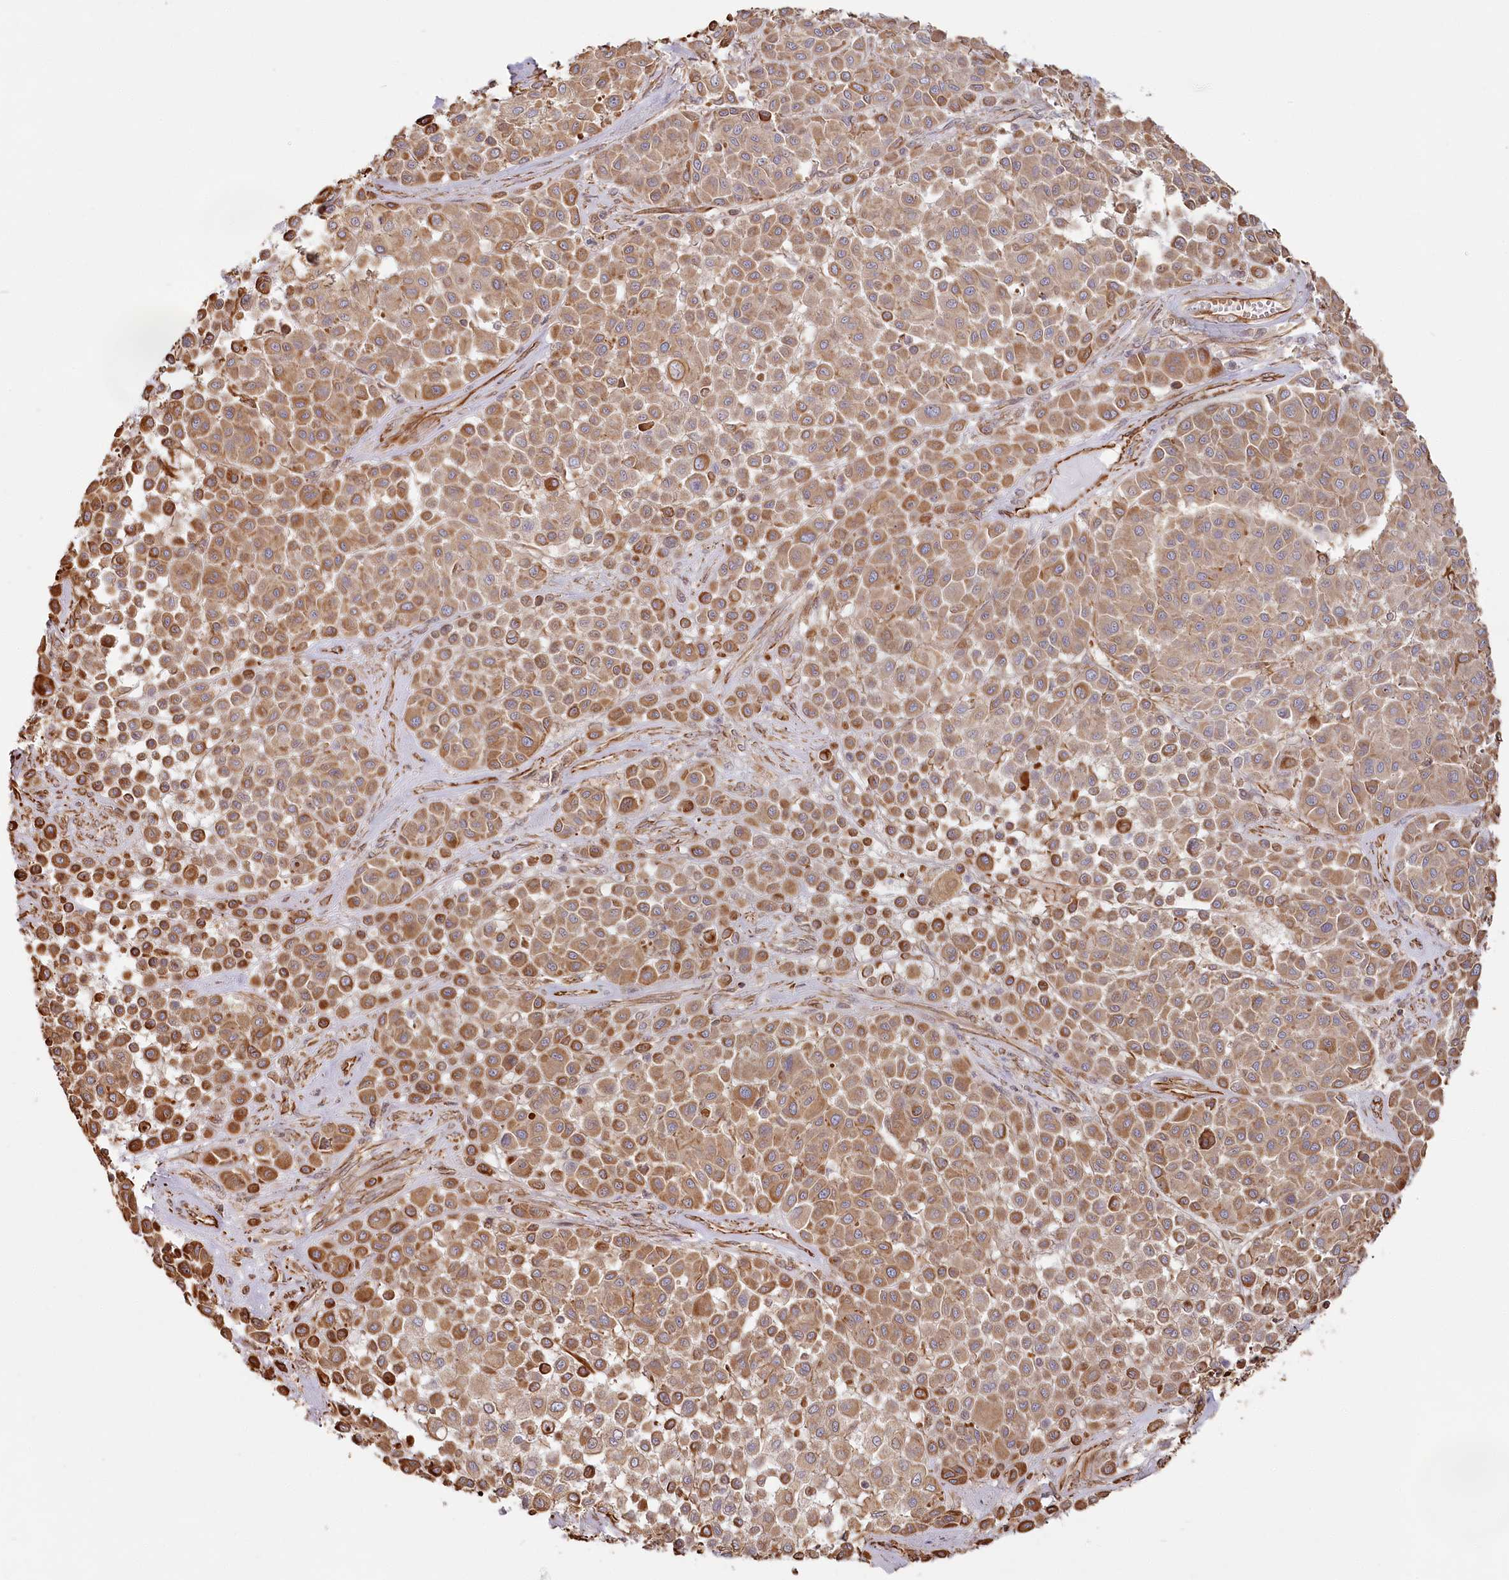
{"staining": {"intensity": "moderate", "quantity": ">75%", "location": "cytoplasmic/membranous"}, "tissue": "melanoma", "cell_type": "Tumor cells", "image_type": "cancer", "snomed": [{"axis": "morphology", "description": "Malignant melanoma, Metastatic site"}, {"axis": "topography", "description": "Soft tissue"}], "caption": "Approximately >75% of tumor cells in malignant melanoma (metastatic site) show moderate cytoplasmic/membranous protein positivity as visualized by brown immunohistochemical staining.", "gene": "TTC1", "patient": {"sex": "male", "age": 41}}